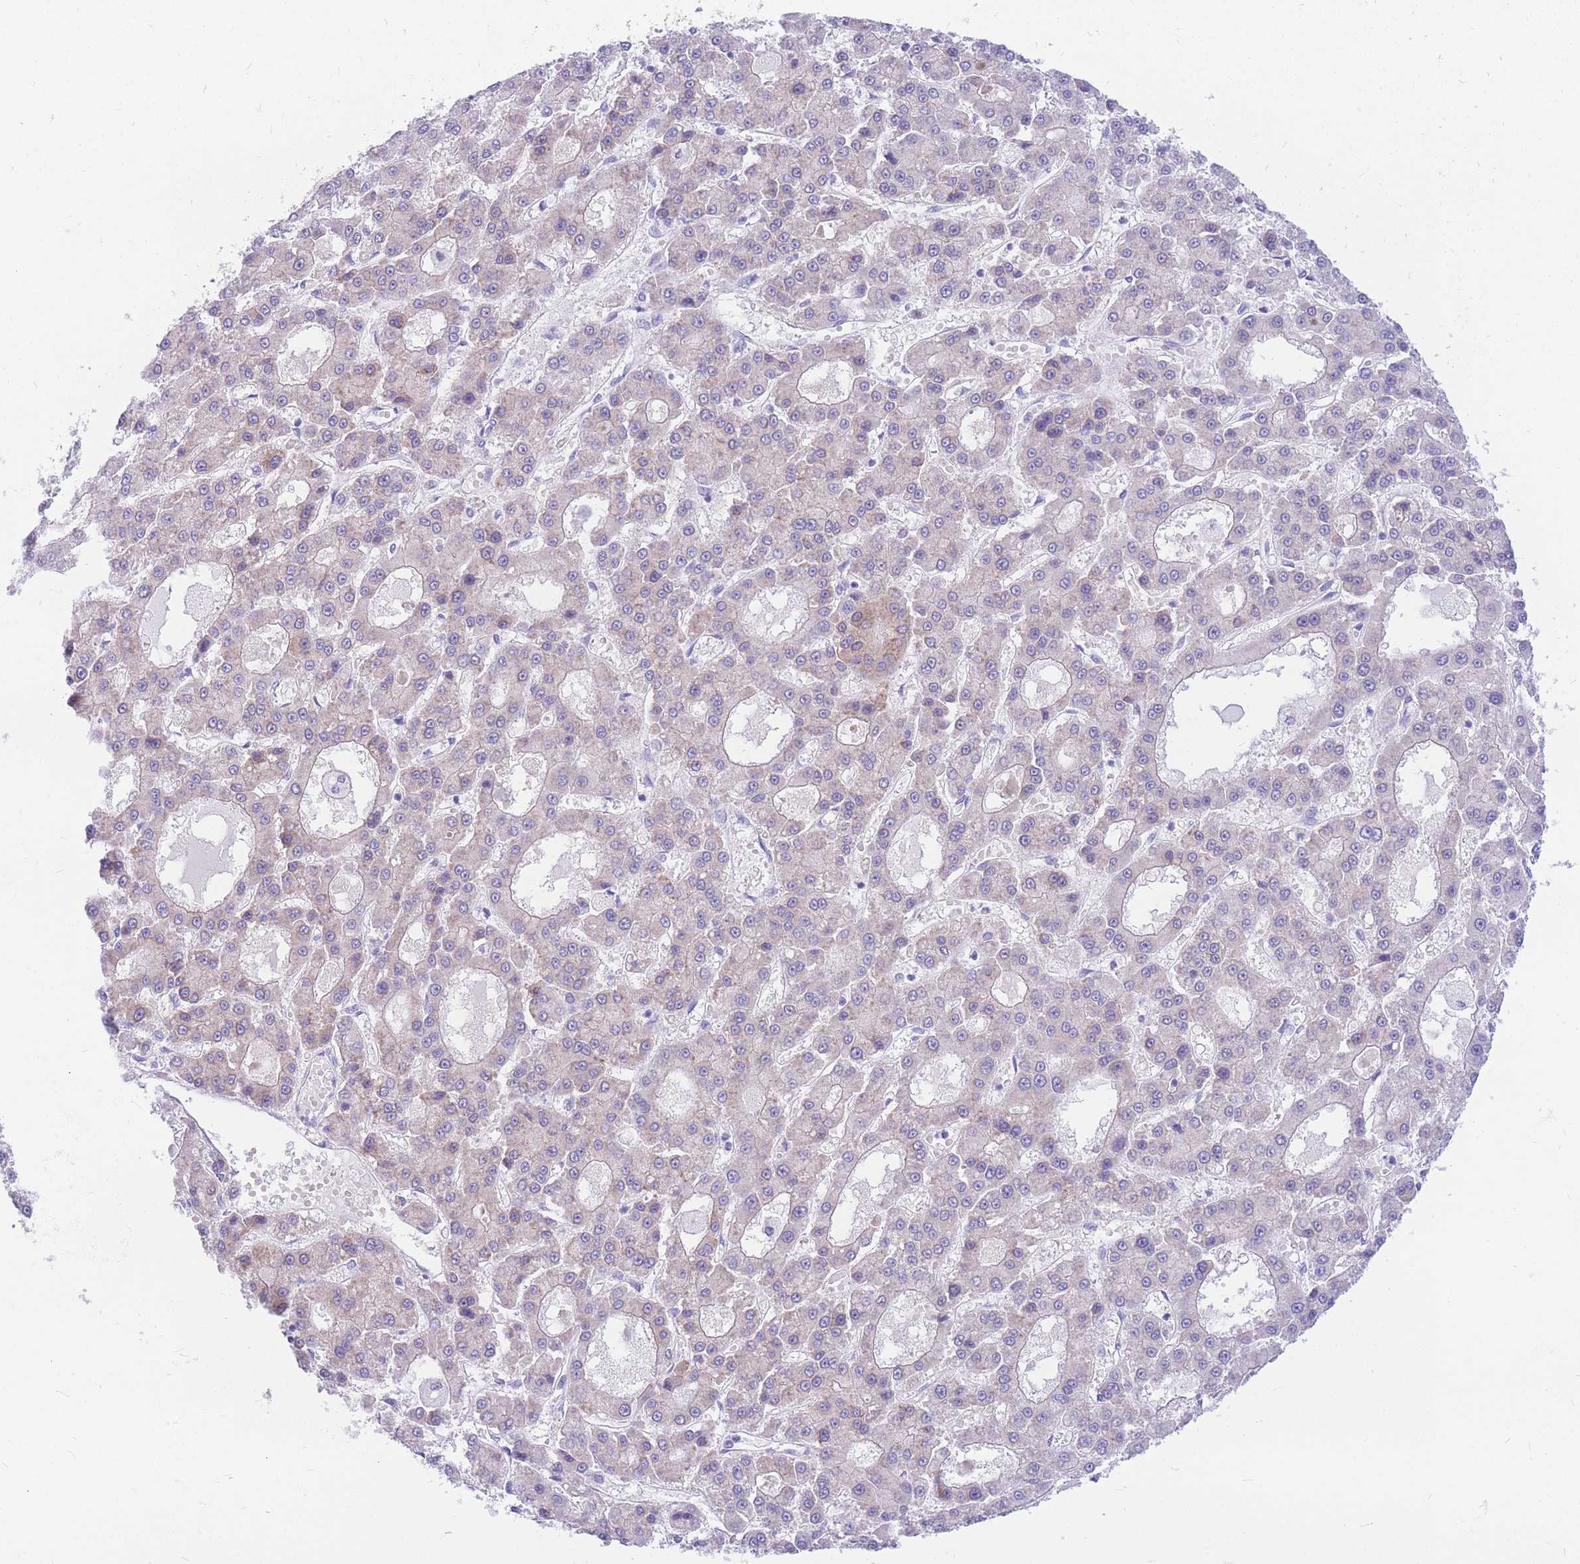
{"staining": {"intensity": "weak", "quantity": "<25%", "location": "cytoplasmic/membranous"}, "tissue": "liver cancer", "cell_type": "Tumor cells", "image_type": "cancer", "snomed": [{"axis": "morphology", "description": "Carcinoma, Hepatocellular, NOS"}, {"axis": "topography", "description": "Liver"}], "caption": "DAB immunohistochemical staining of liver cancer demonstrates no significant positivity in tumor cells. (DAB (3,3'-diaminobenzidine) immunohistochemistry (IHC) with hematoxylin counter stain).", "gene": "ZNF311", "patient": {"sex": "male", "age": 70}}